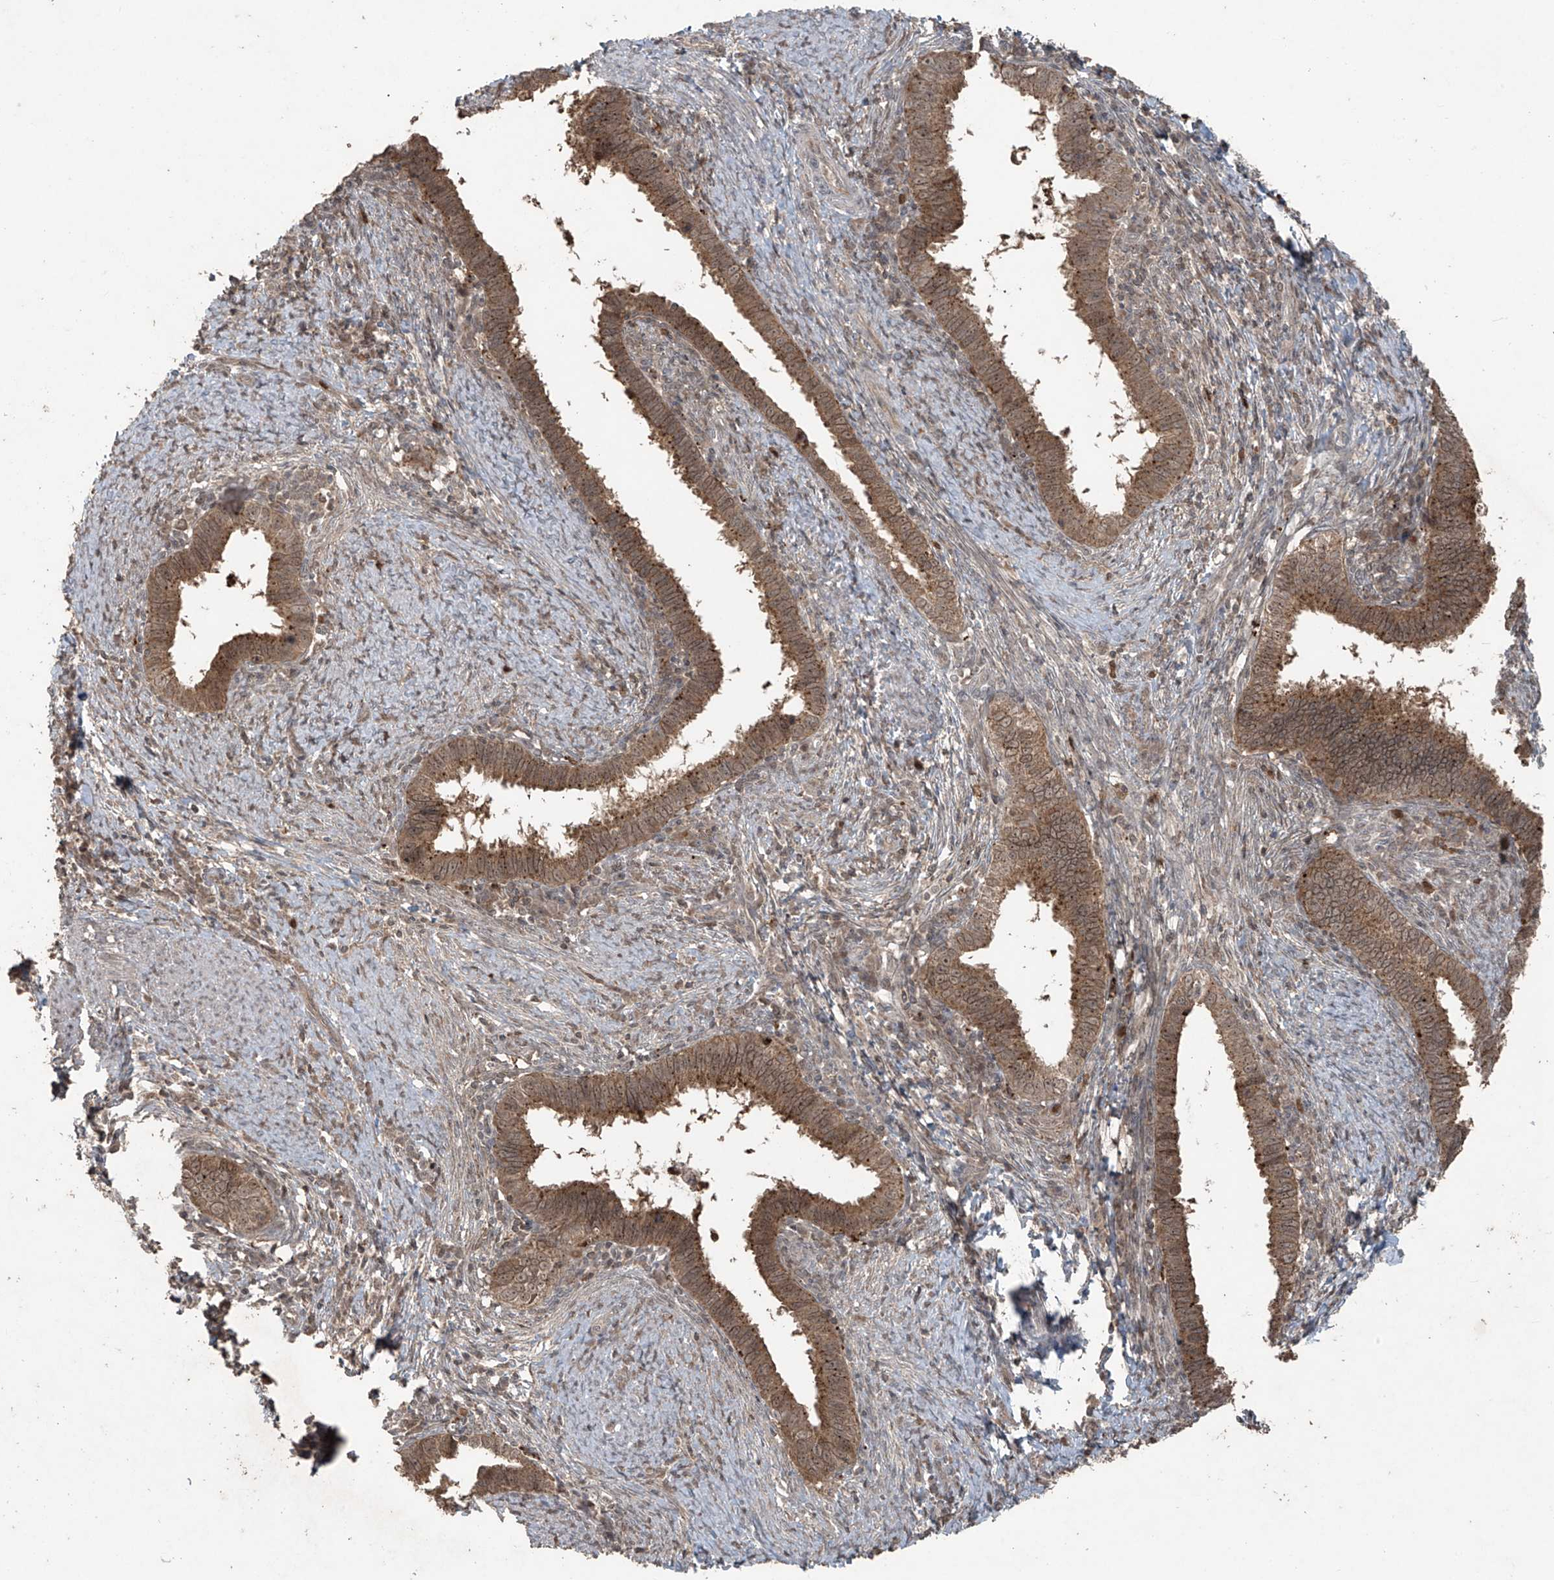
{"staining": {"intensity": "moderate", "quantity": ">75%", "location": "cytoplasmic/membranous"}, "tissue": "cervical cancer", "cell_type": "Tumor cells", "image_type": "cancer", "snomed": [{"axis": "morphology", "description": "Adenocarcinoma, NOS"}, {"axis": "topography", "description": "Cervix"}], "caption": "The immunohistochemical stain shows moderate cytoplasmic/membranous positivity in tumor cells of cervical adenocarcinoma tissue.", "gene": "PGPEP1", "patient": {"sex": "female", "age": 36}}